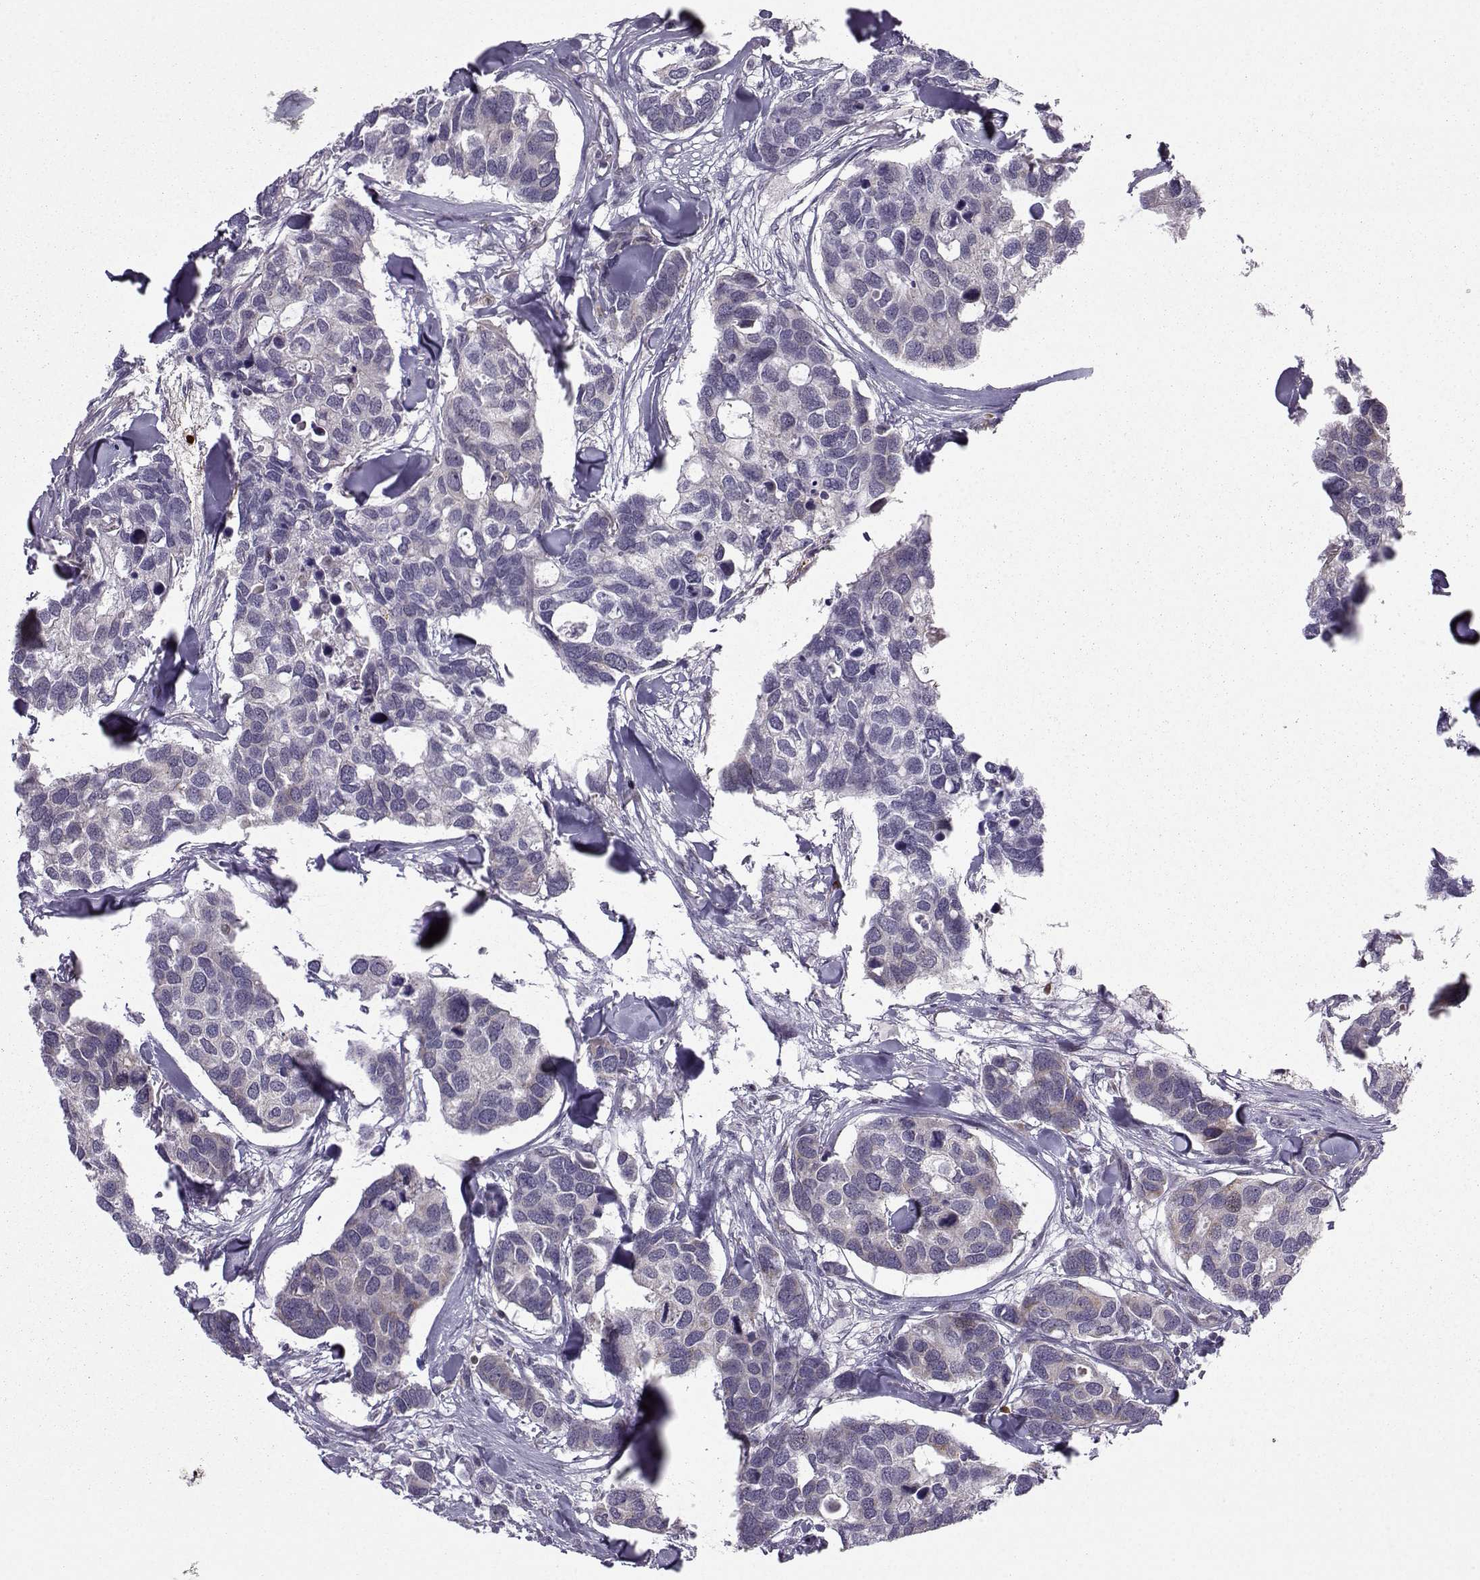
{"staining": {"intensity": "negative", "quantity": "none", "location": "none"}, "tissue": "breast cancer", "cell_type": "Tumor cells", "image_type": "cancer", "snomed": [{"axis": "morphology", "description": "Duct carcinoma"}, {"axis": "topography", "description": "Breast"}], "caption": "IHC of human breast cancer exhibits no expression in tumor cells.", "gene": "NECAB3", "patient": {"sex": "female", "age": 83}}